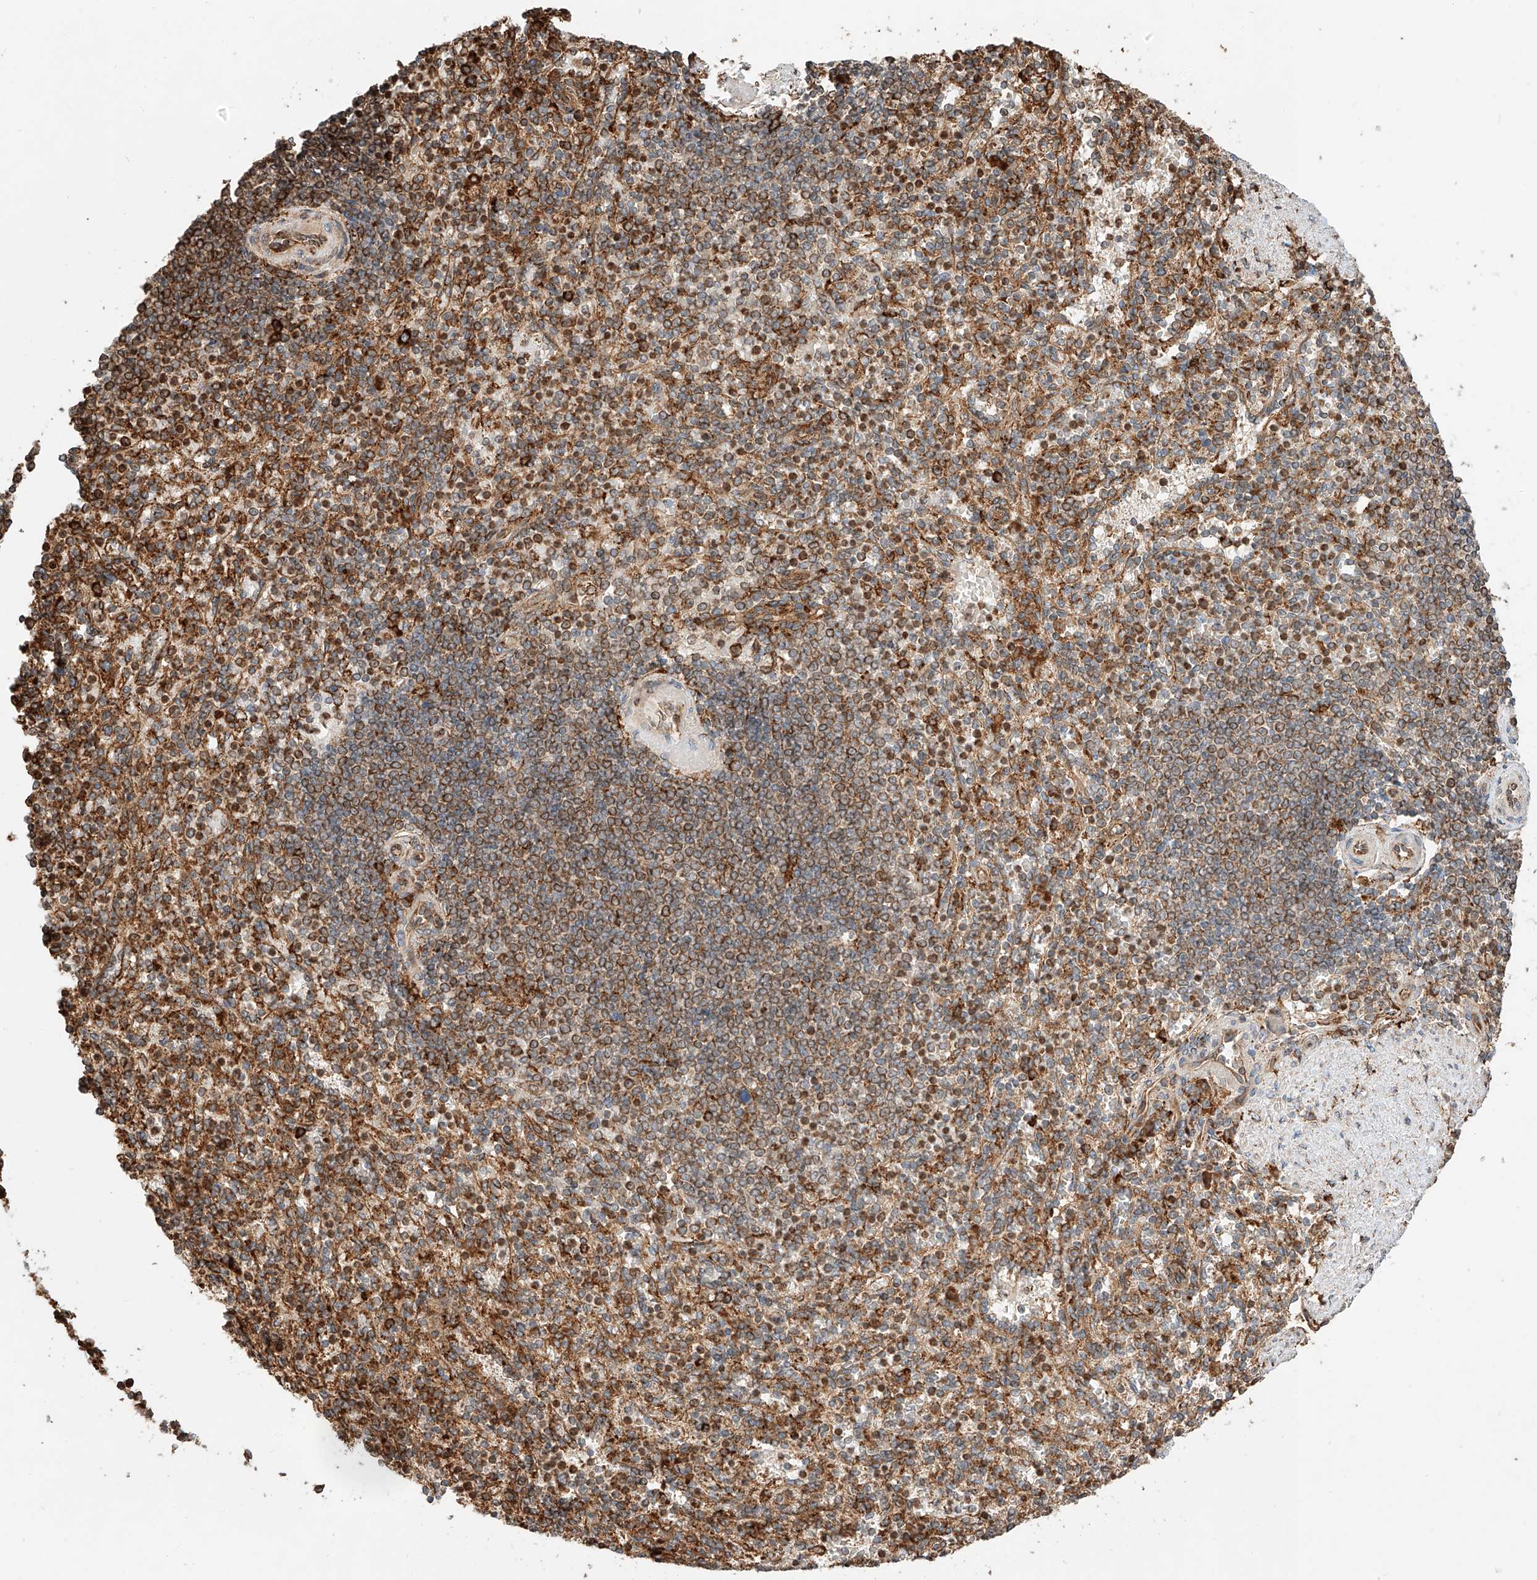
{"staining": {"intensity": "moderate", "quantity": ">75%", "location": "cytoplasmic/membranous"}, "tissue": "spleen", "cell_type": "Cells in red pulp", "image_type": "normal", "snomed": [{"axis": "morphology", "description": "Normal tissue, NOS"}, {"axis": "topography", "description": "Spleen"}], "caption": "A micrograph of spleen stained for a protein reveals moderate cytoplasmic/membranous brown staining in cells in red pulp. The protein of interest is stained brown, and the nuclei are stained in blue (DAB (3,3'-diaminobenzidine) IHC with brightfield microscopy, high magnification).", "gene": "ZNF84", "patient": {"sex": "female", "age": 74}}